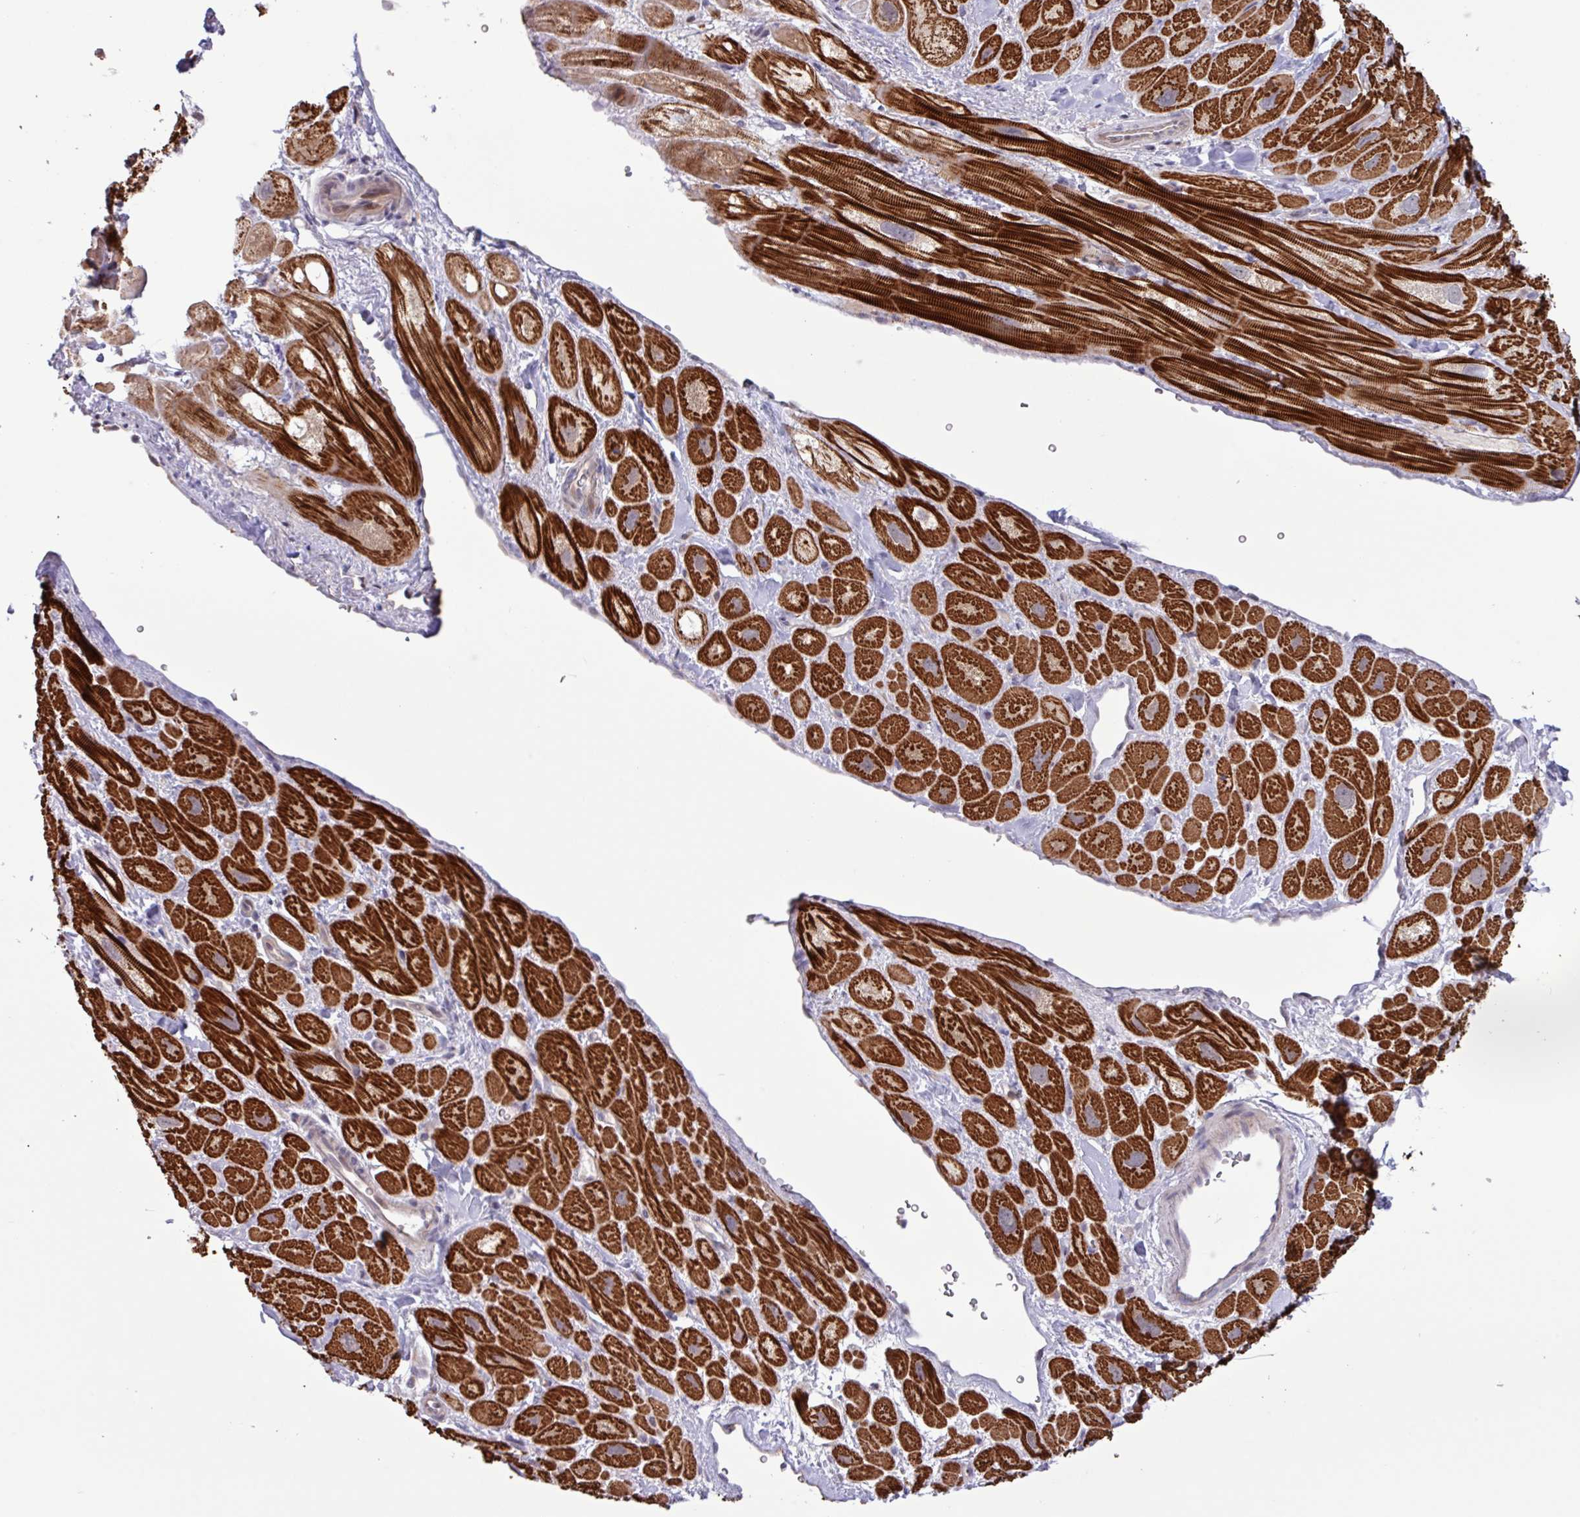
{"staining": {"intensity": "strong", "quantity": ">75%", "location": "cytoplasmic/membranous"}, "tissue": "heart muscle", "cell_type": "Cardiomyocytes", "image_type": "normal", "snomed": [{"axis": "morphology", "description": "Normal tissue, NOS"}, {"axis": "topography", "description": "Heart"}], "caption": "Protein staining of normal heart muscle demonstrates strong cytoplasmic/membranous staining in approximately >75% of cardiomyocytes.", "gene": "RTL3", "patient": {"sex": "male", "age": 49}}